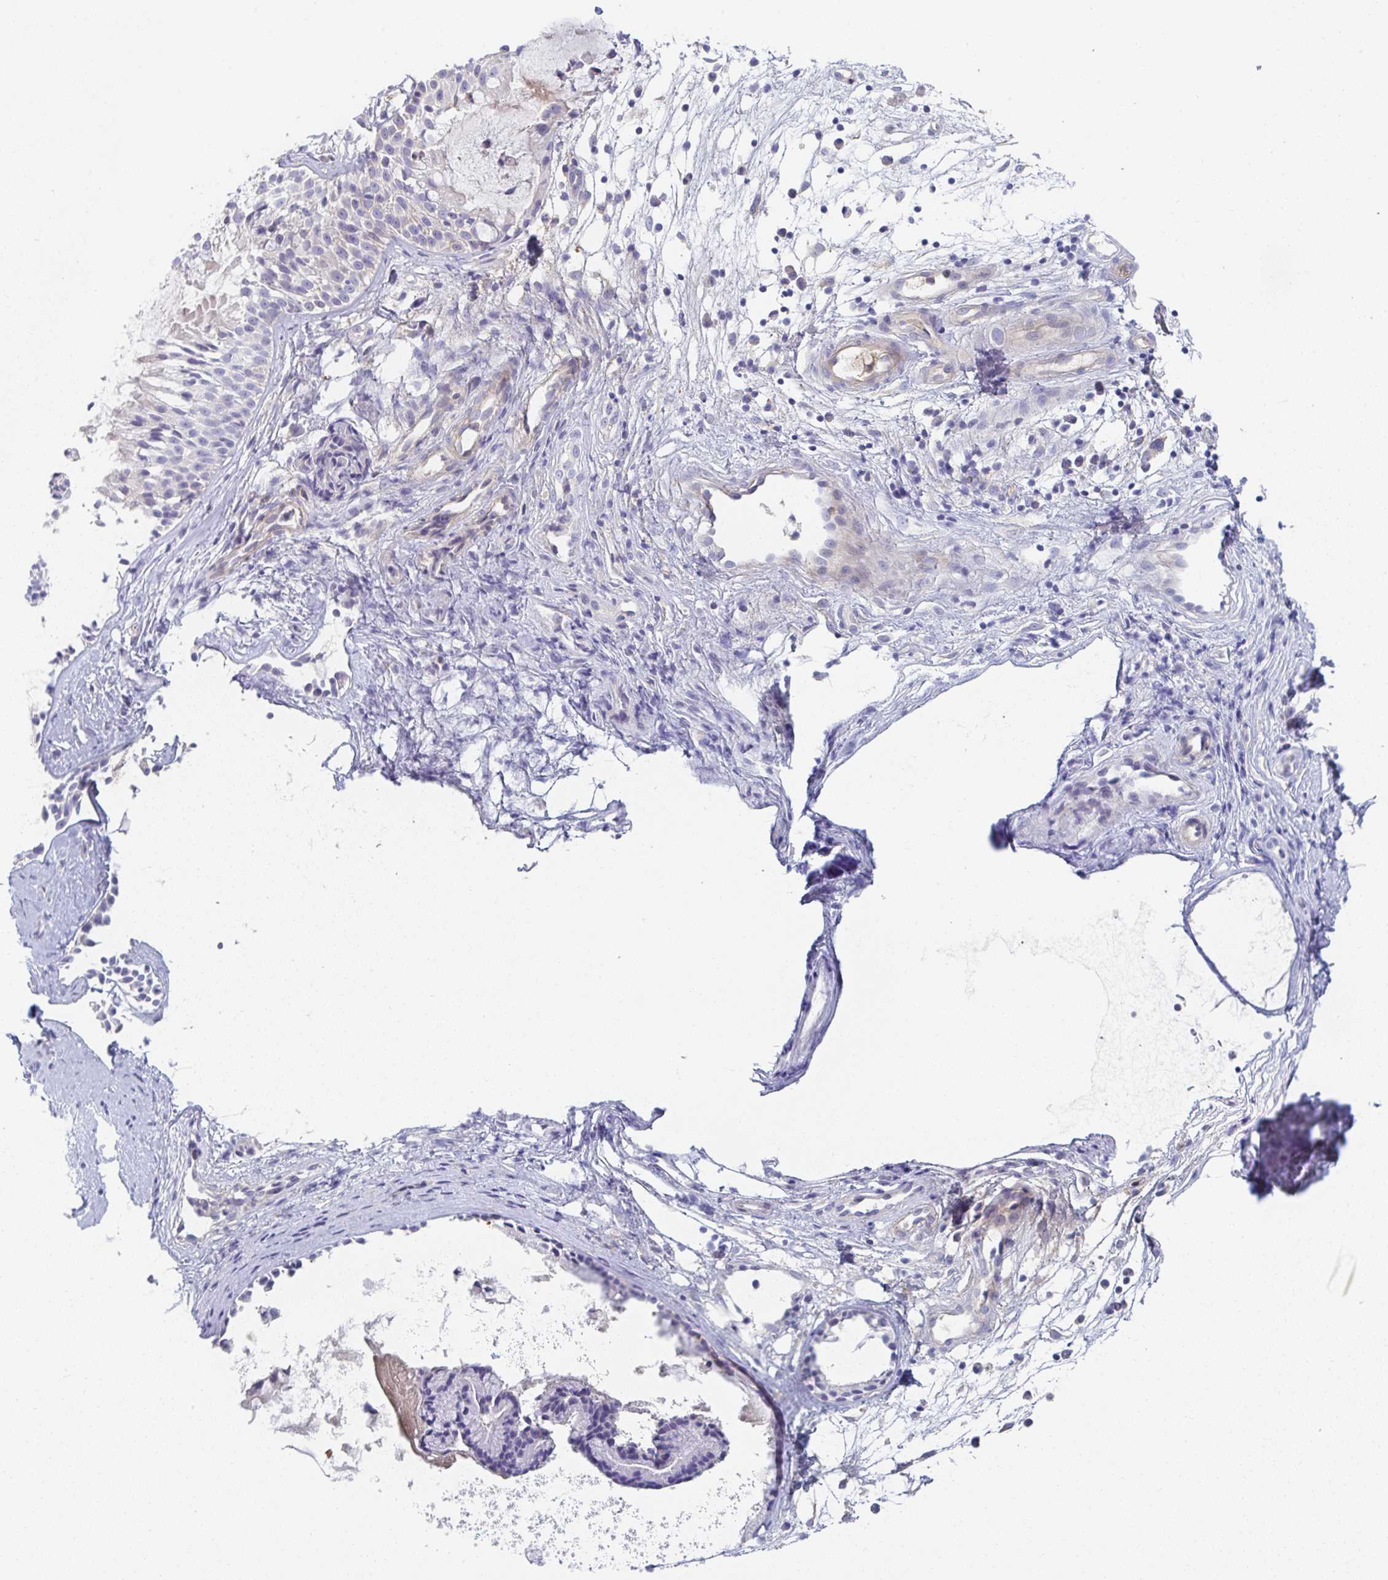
{"staining": {"intensity": "negative", "quantity": "none", "location": "none"}, "tissue": "nasopharynx", "cell_type": "Respiratory epithelial cells", "image_type": "normal", "snomed": [{"axis": "morphology", "description": "Normal tissue, NOS"}, {"axis": "topography", "description": "Nasopharynx"}], "caption": "Protein analysis of benign nasopharynx demonstrates no significant positivity in respiratory epithelial cells. (Brightfield microscopy of DAB (3,3'-diaminobenzidine) immunohistochemistry at high magnification).", "gene": "AMPD2", "patient": {"sex": "male", "age": 56}}